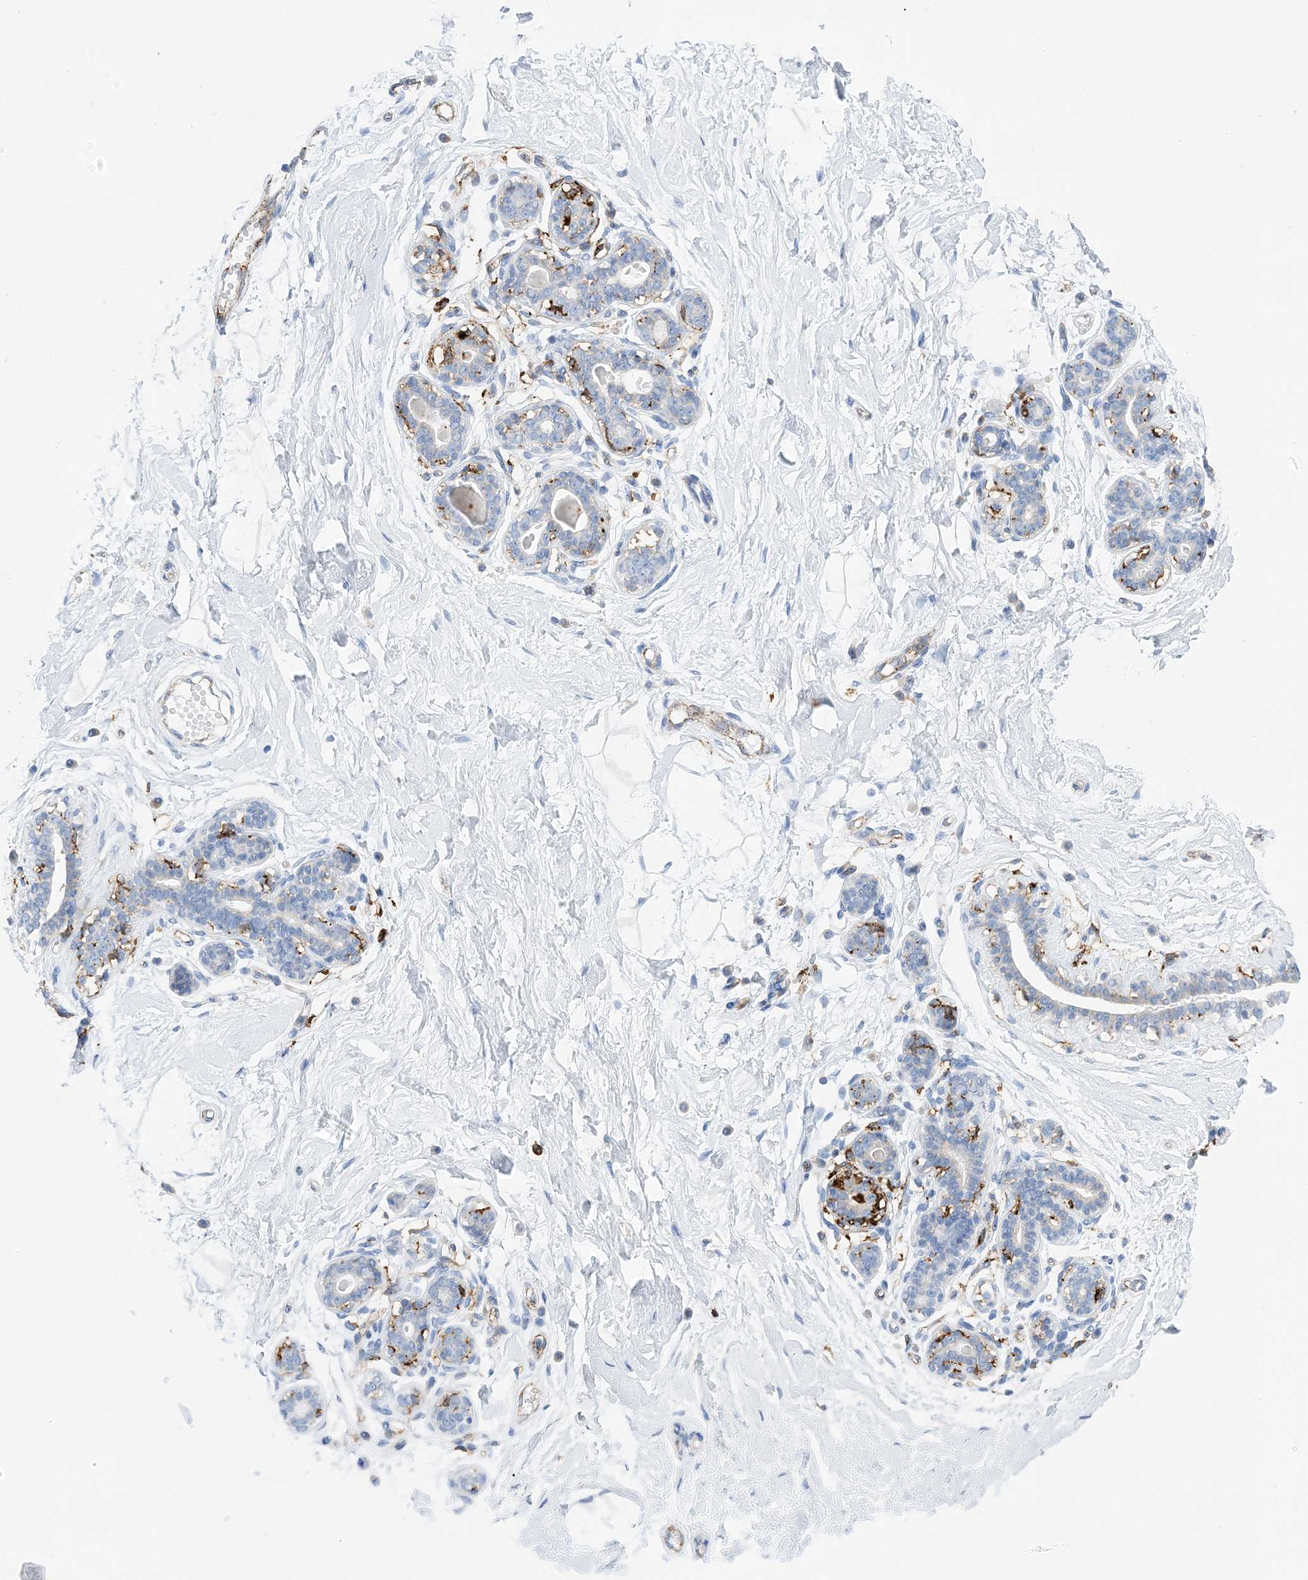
{"staining": {"intensity": "negative", "quantity": "none", "location": "none"}, "tissue": "breast", "cell_type": "Adipocytes", "image_type": "normal", "snomed": [{"axis": "morphology", "description": "Normal tissue, NOS"}, {"axis": "morphology", "description": "Adenoma, NOS"}, {"axis": "topography", "description": "Breast"}], "caption": "A high-resolution image shows IHC staining of normal breast, which exhibits no significant staining in adipocytes.", "gene": "DPH3", "patient": {"sex": "female", "age": 23}}